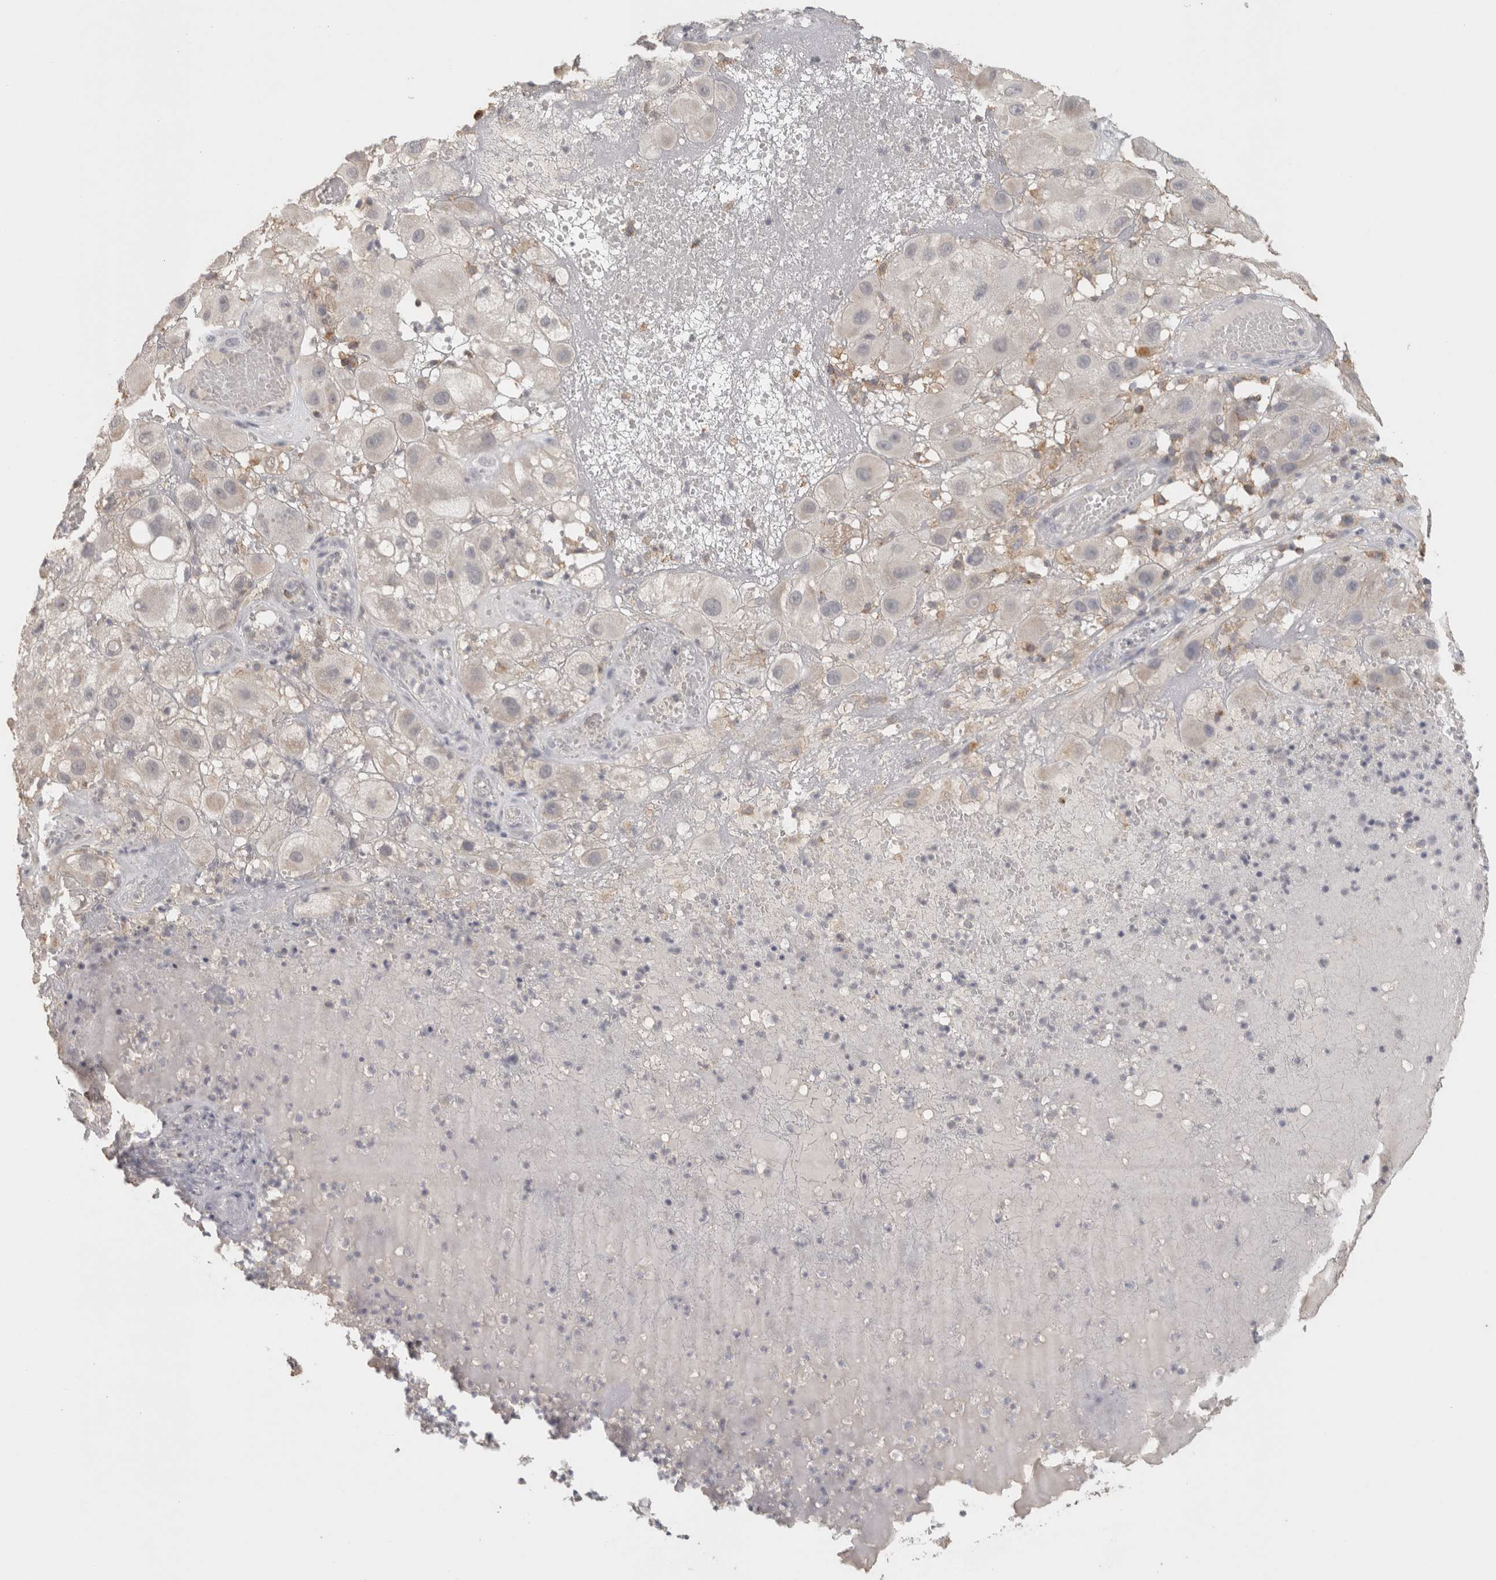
{"staining": {"intensity": "negative", "quantity": "none", "location": "none"}, "tissue": "melanoma", "cell_type": "Tumor cells", "image_type": "cancer", "snomed": [{"axis": "morphology", "description": "Malignant melanoma, NOS"}, {"axis": "topography", "description": "Skin"}], "caption": "The photomicrograph exhibits no significant staining in tumor cells of malignant melanoma.", "gene": "HAVCR2", "patient": {"sex": "female", "age": 81}}